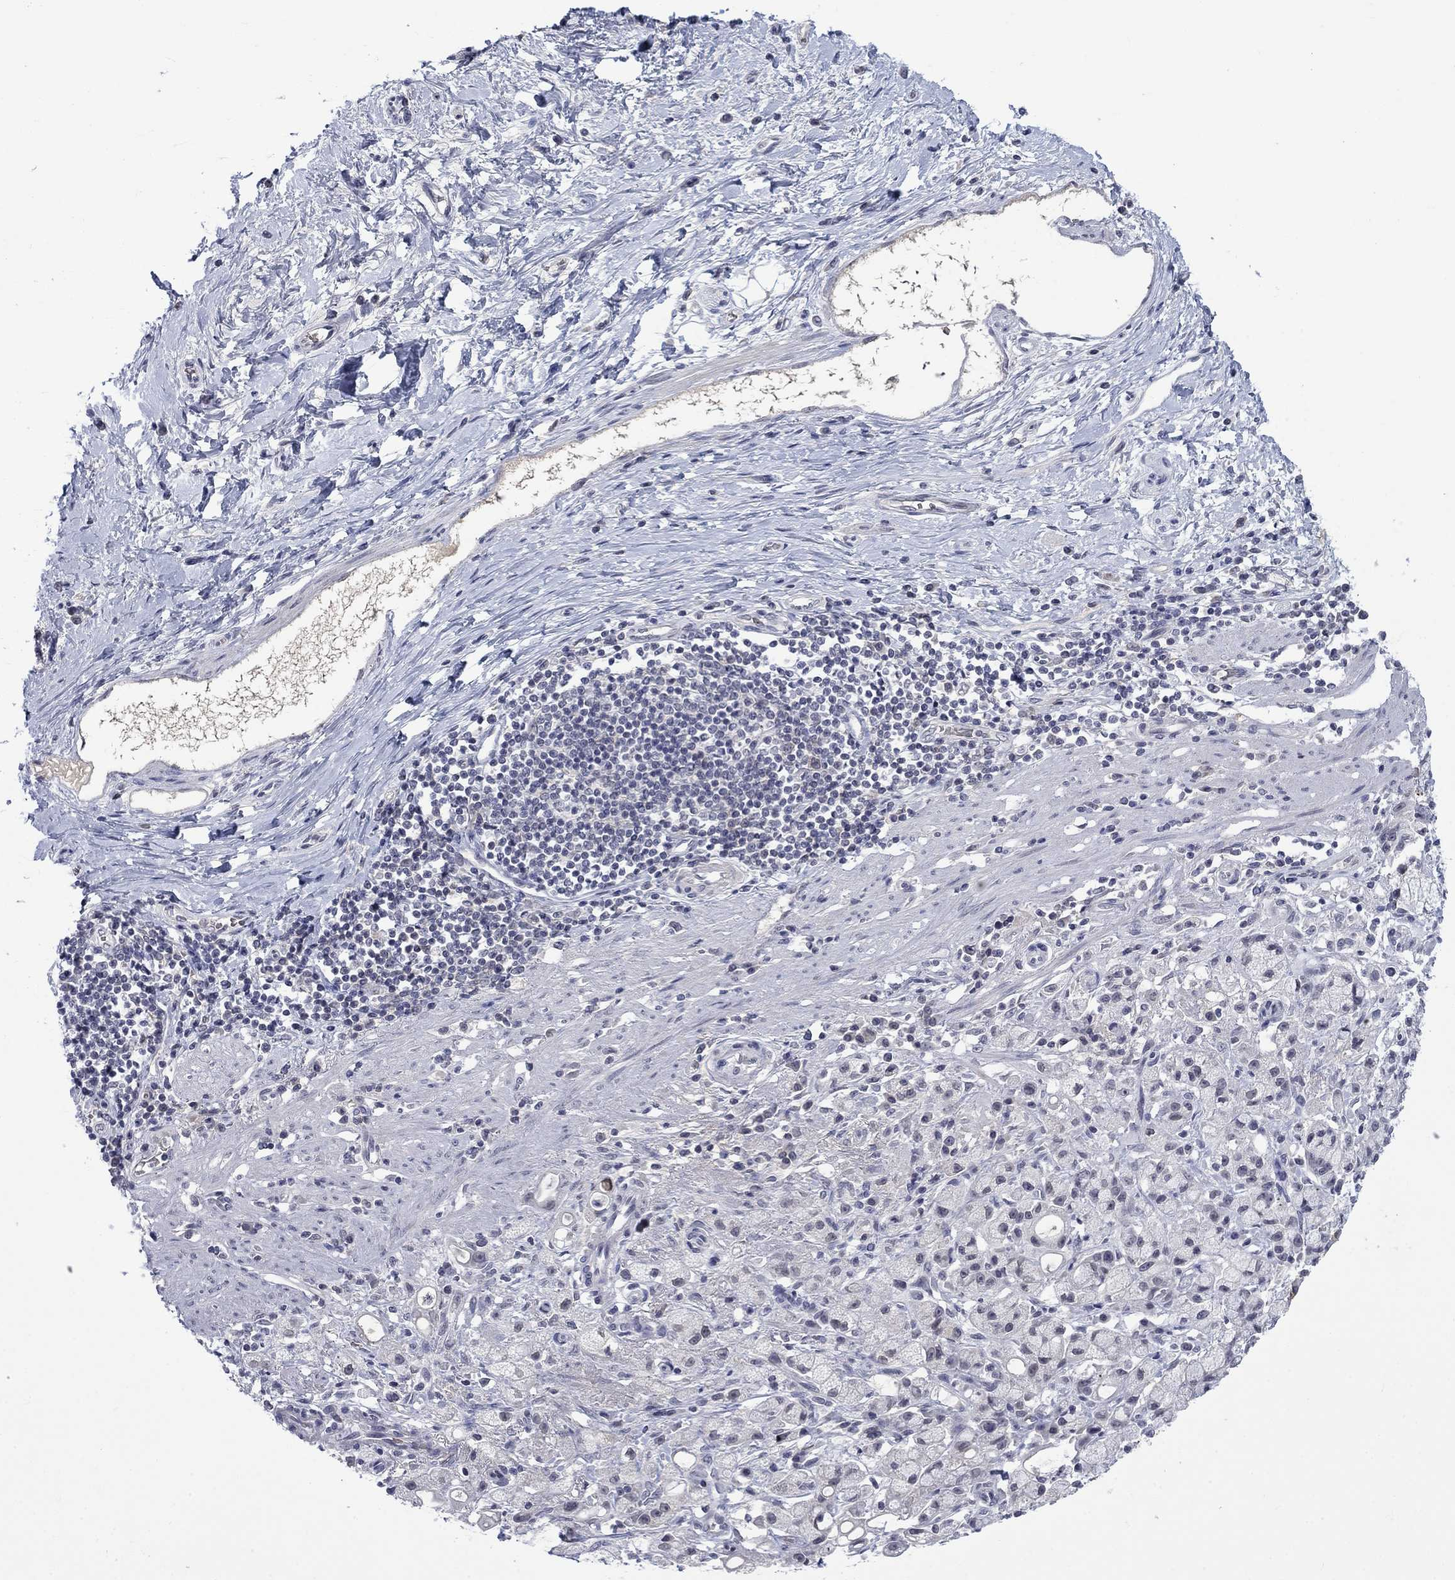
{"staining": {"intensity": "negative", "quantity": "none", "location": "none"}, "tissue": "stomach cancer", "cell_type": "Tumor cells", "image_type": "cancer", "snomed": [{"axis": "morphology", "description": "Adenocarcinoma, NOS"}, {"axis": "topography", "description": "Stomach"}], "caption": "The micrograph displays no staining of tumor cells in stomach cancer. (DAB IHC visualized using brightfield microscopy, high magnification).", "gene": "NSMF", "patient": {"sex": "male", "age": 58}}